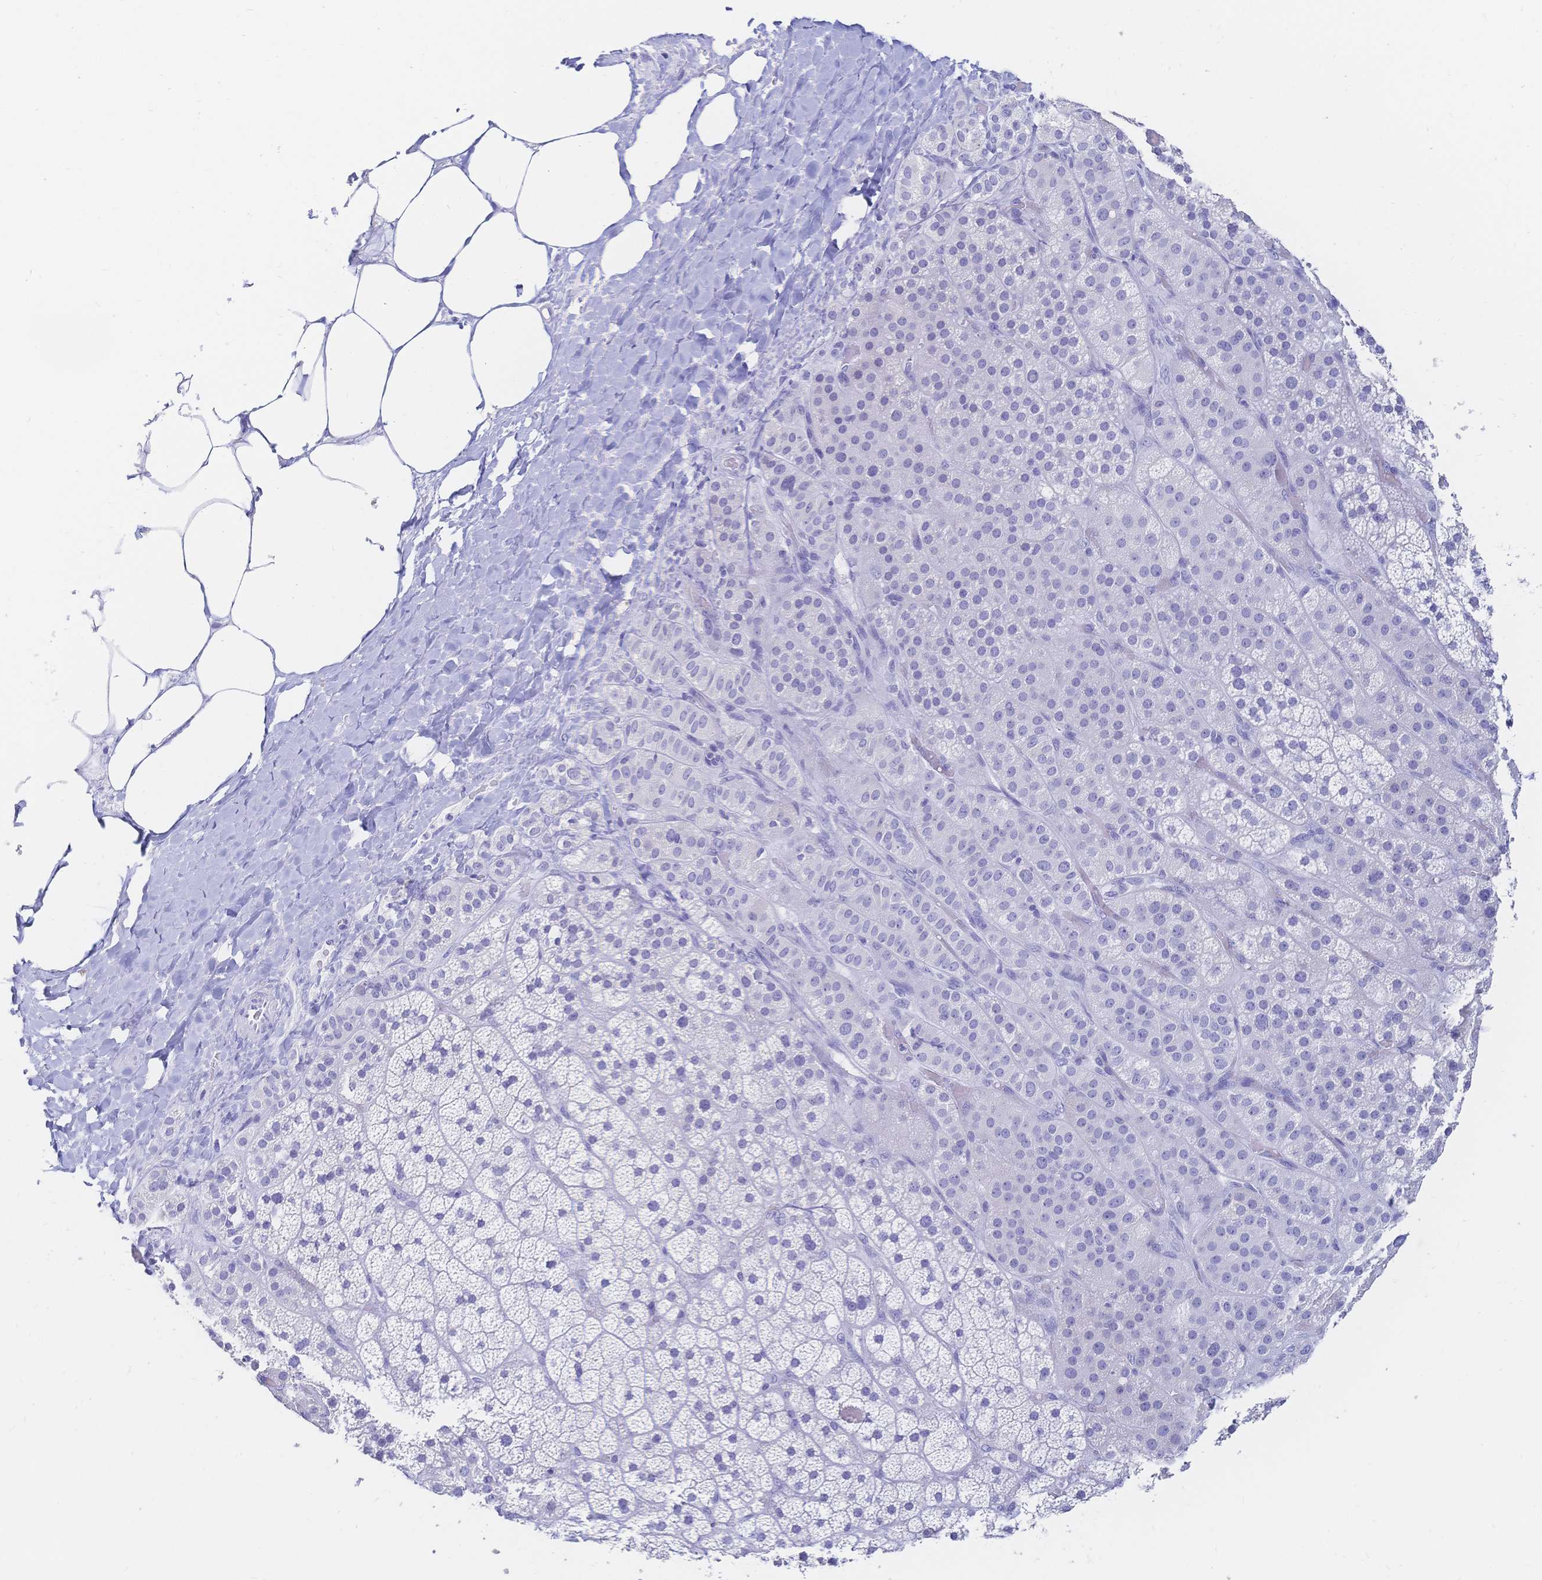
{"staining": {"intensity": "negative", "quantity": "none", "location": "none"}, "tissue": "adrenal gland", "cell_type": "Glandular cells", "image_type": "normal", "snomed": [{"axis": "morphology", "description": "Normal tissue, NOS"}, {"axis": "topography", "description": "Adrenal gland"}], "caption": "Adrenal gland stained for a protein using IHC displays no positivity glandular cells.", "gene": "MEP1B", "patient": {"sex": "male", "age": 57}}